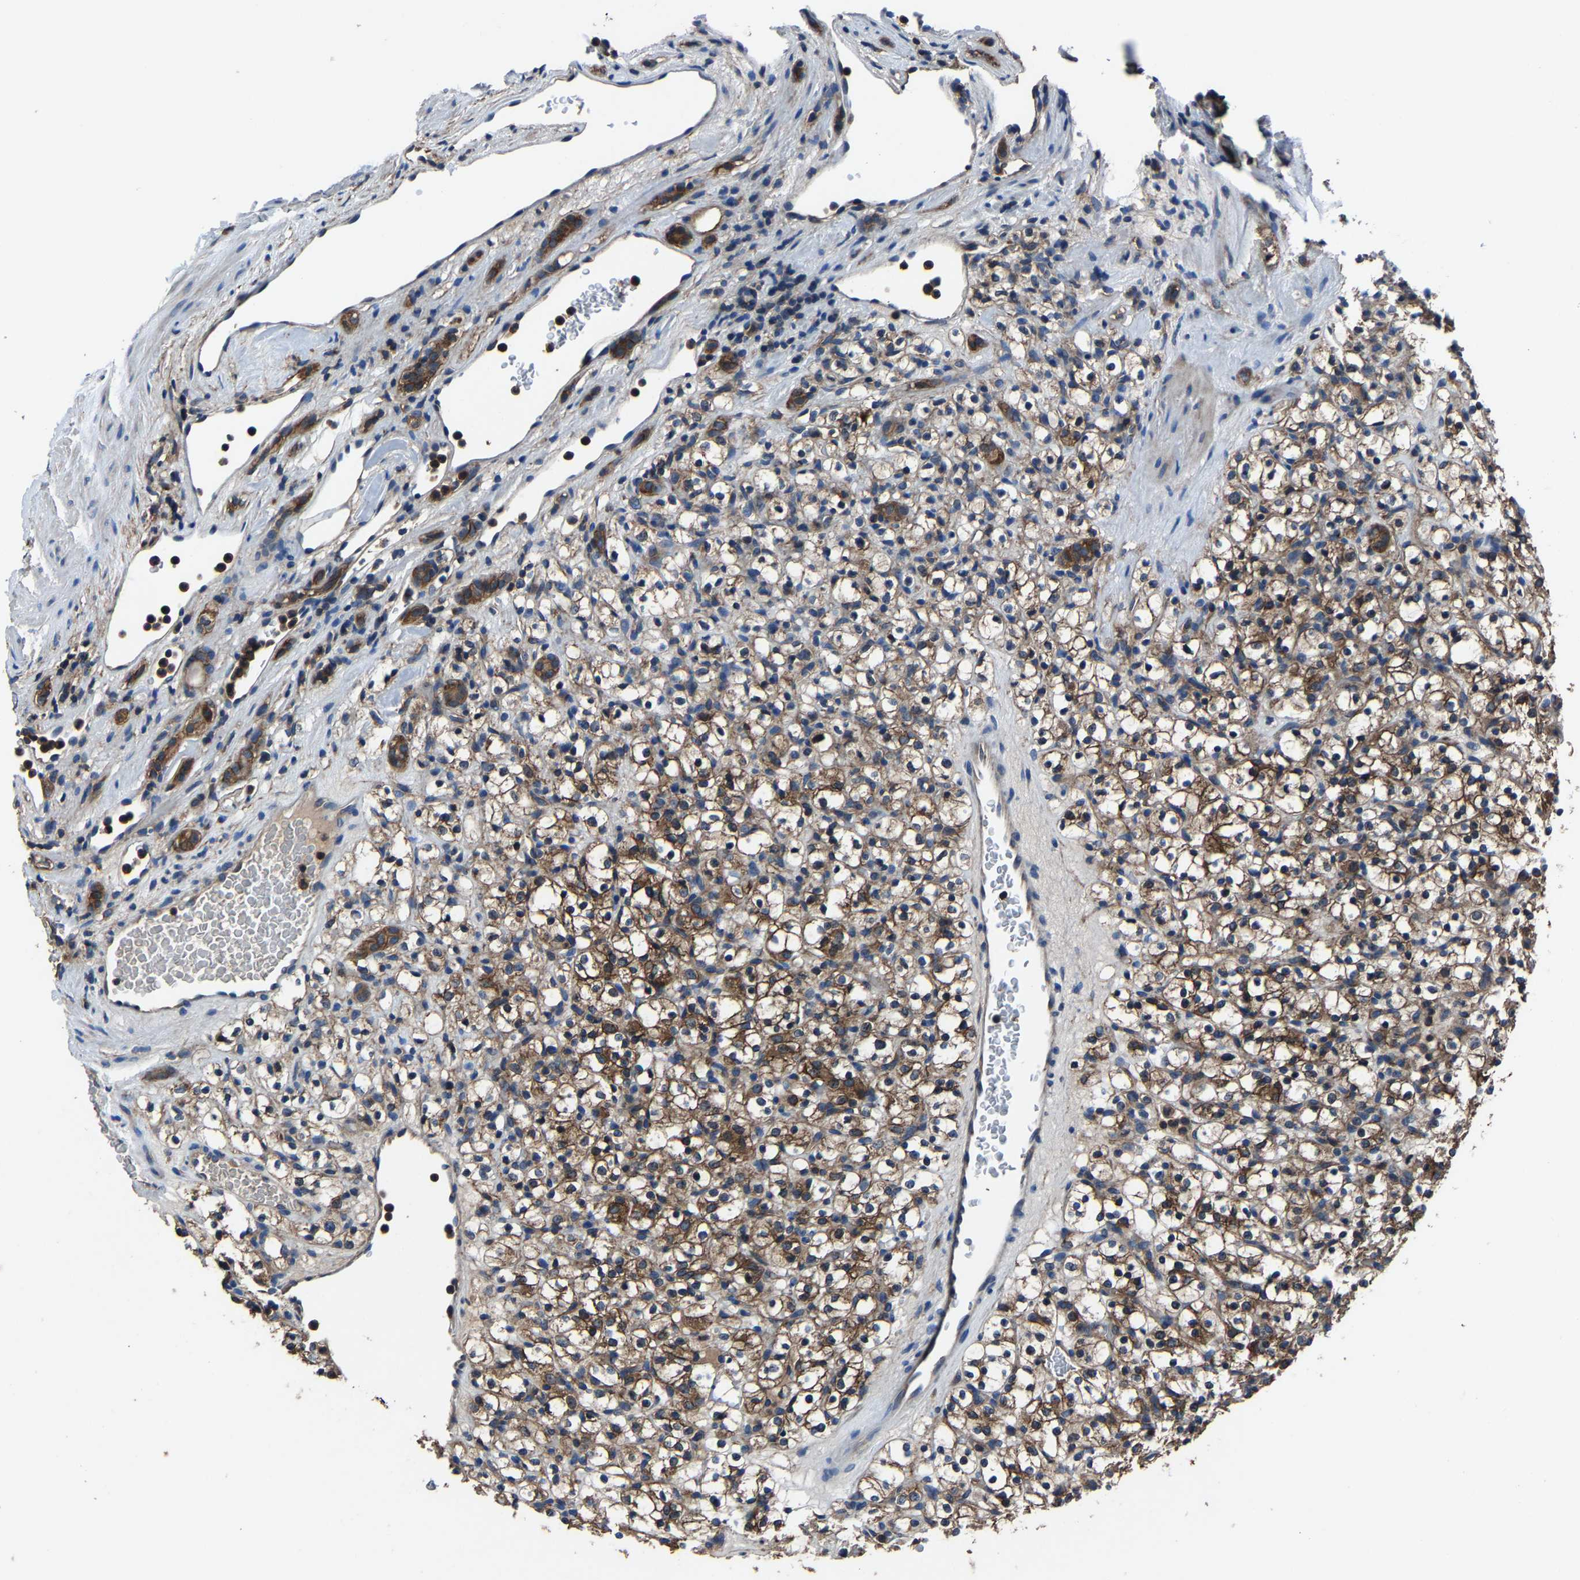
{"staining": {"intensity": "moderate", "quantity": ">75%", "location": "cytoplasmic/membranous"}, "tissue": "renal cancer", "cell_type": "Tumor cells", "image_type": "cancer", "snomed": [{"axis": "morphology", "description": "Normal tissue, NOS"}, {"axis": "morphology", "description": "Adenocarcinoma, NOS"}, {"axis": "topography", "description": "Kidney"}], "caption": "This image demonstrates immunohistochemistry staining of renal cancer, with medium moderate cytoplasmic/membranous expression in approximately >75% of tumor cells.", "gene": "KIAA1958", "patient": {"sex": "female", "age": 72}}